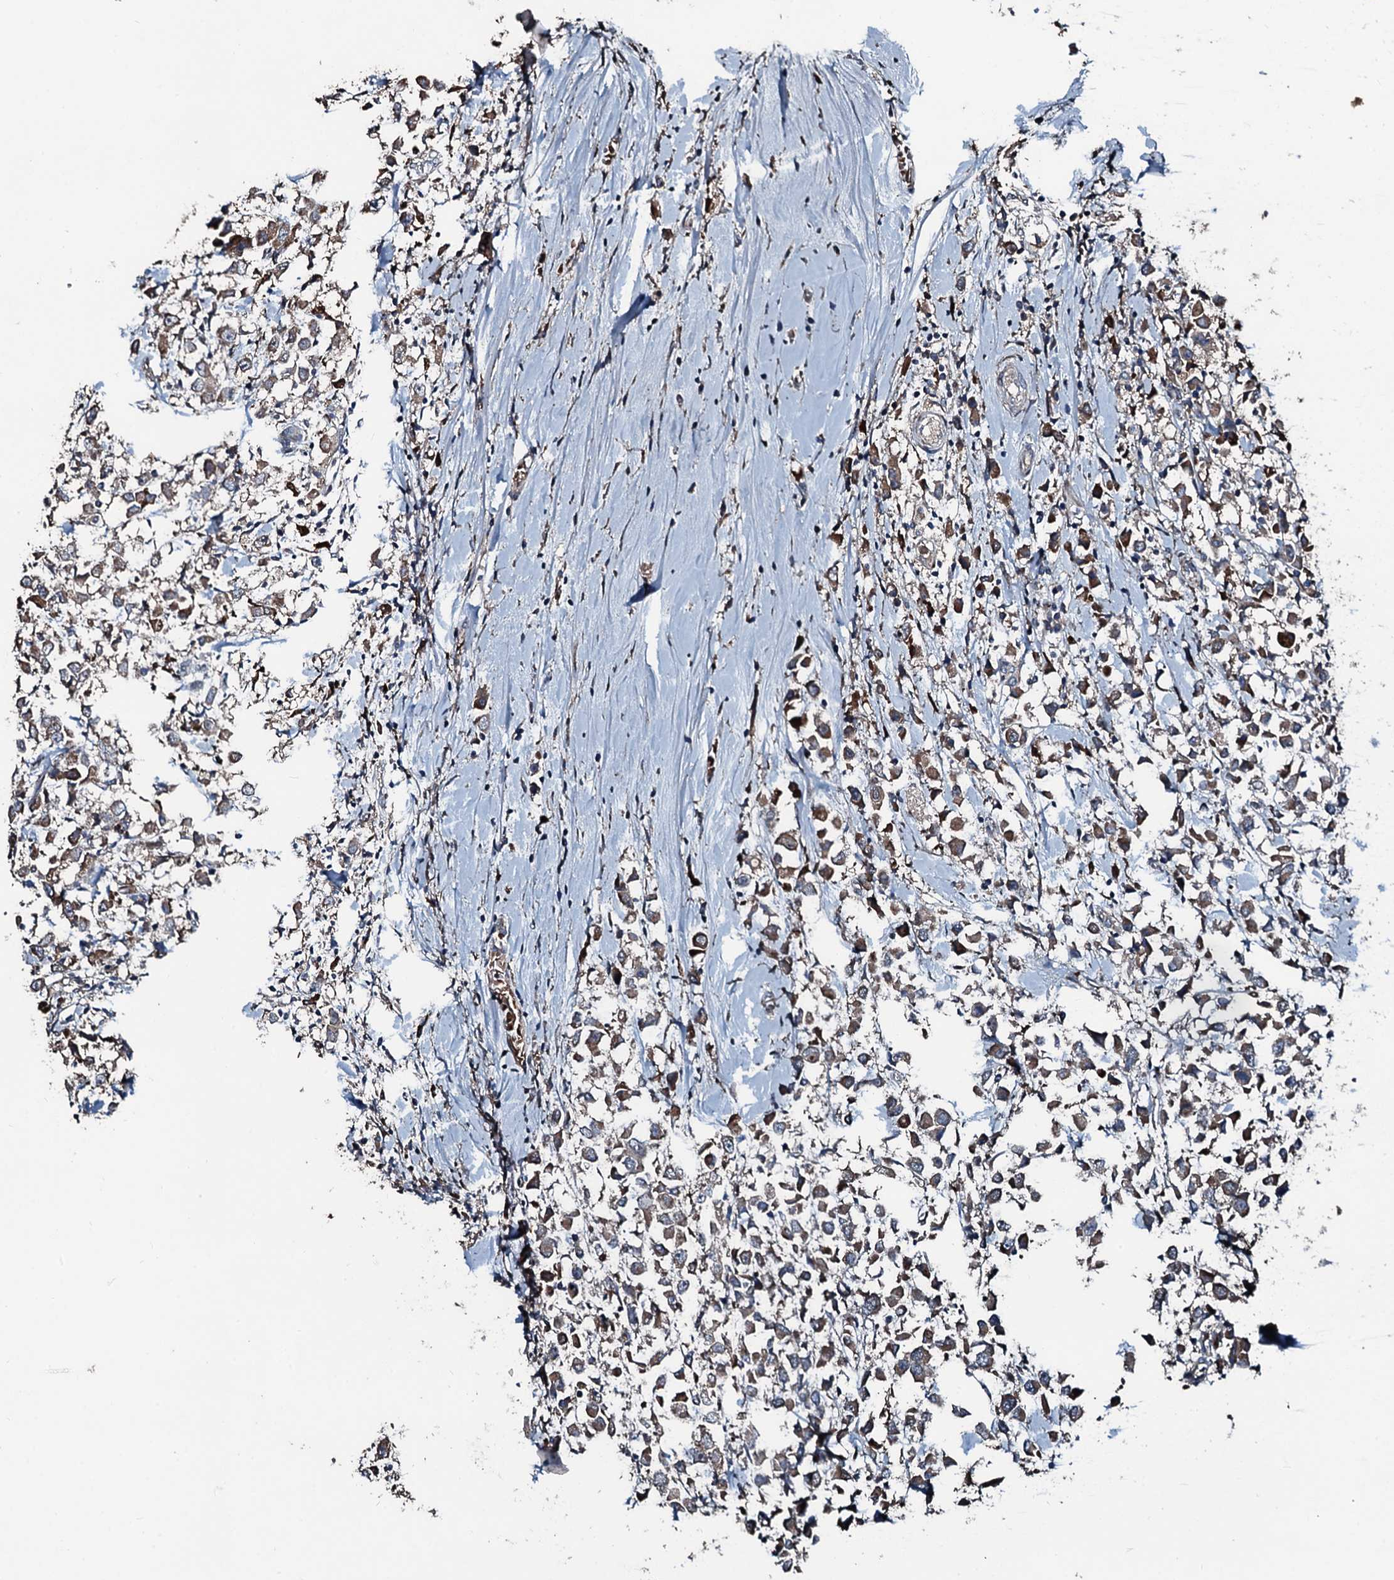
{"staining": {"intensity": "moderate", "quantity": ">75%", "location": "cytoplasmic/membranous"}, "tissue": "breast cancer", "cell_type": "Tumor cells", "image_type": "cancer", "snomed": [{"axis": "morphology", "description": "Duct carcinoma"}, {"axis": "topography", "description": "Breast"}], "caption": "Immunohistochemical staining of breast cancer (intraductal carcinoma) reveals medium levels of moderate cytoplasmic/membranous protein expression in about >75% of tumor cells.", "gene": "AARS1", "patient": {"sex": "female", "age": 61}}